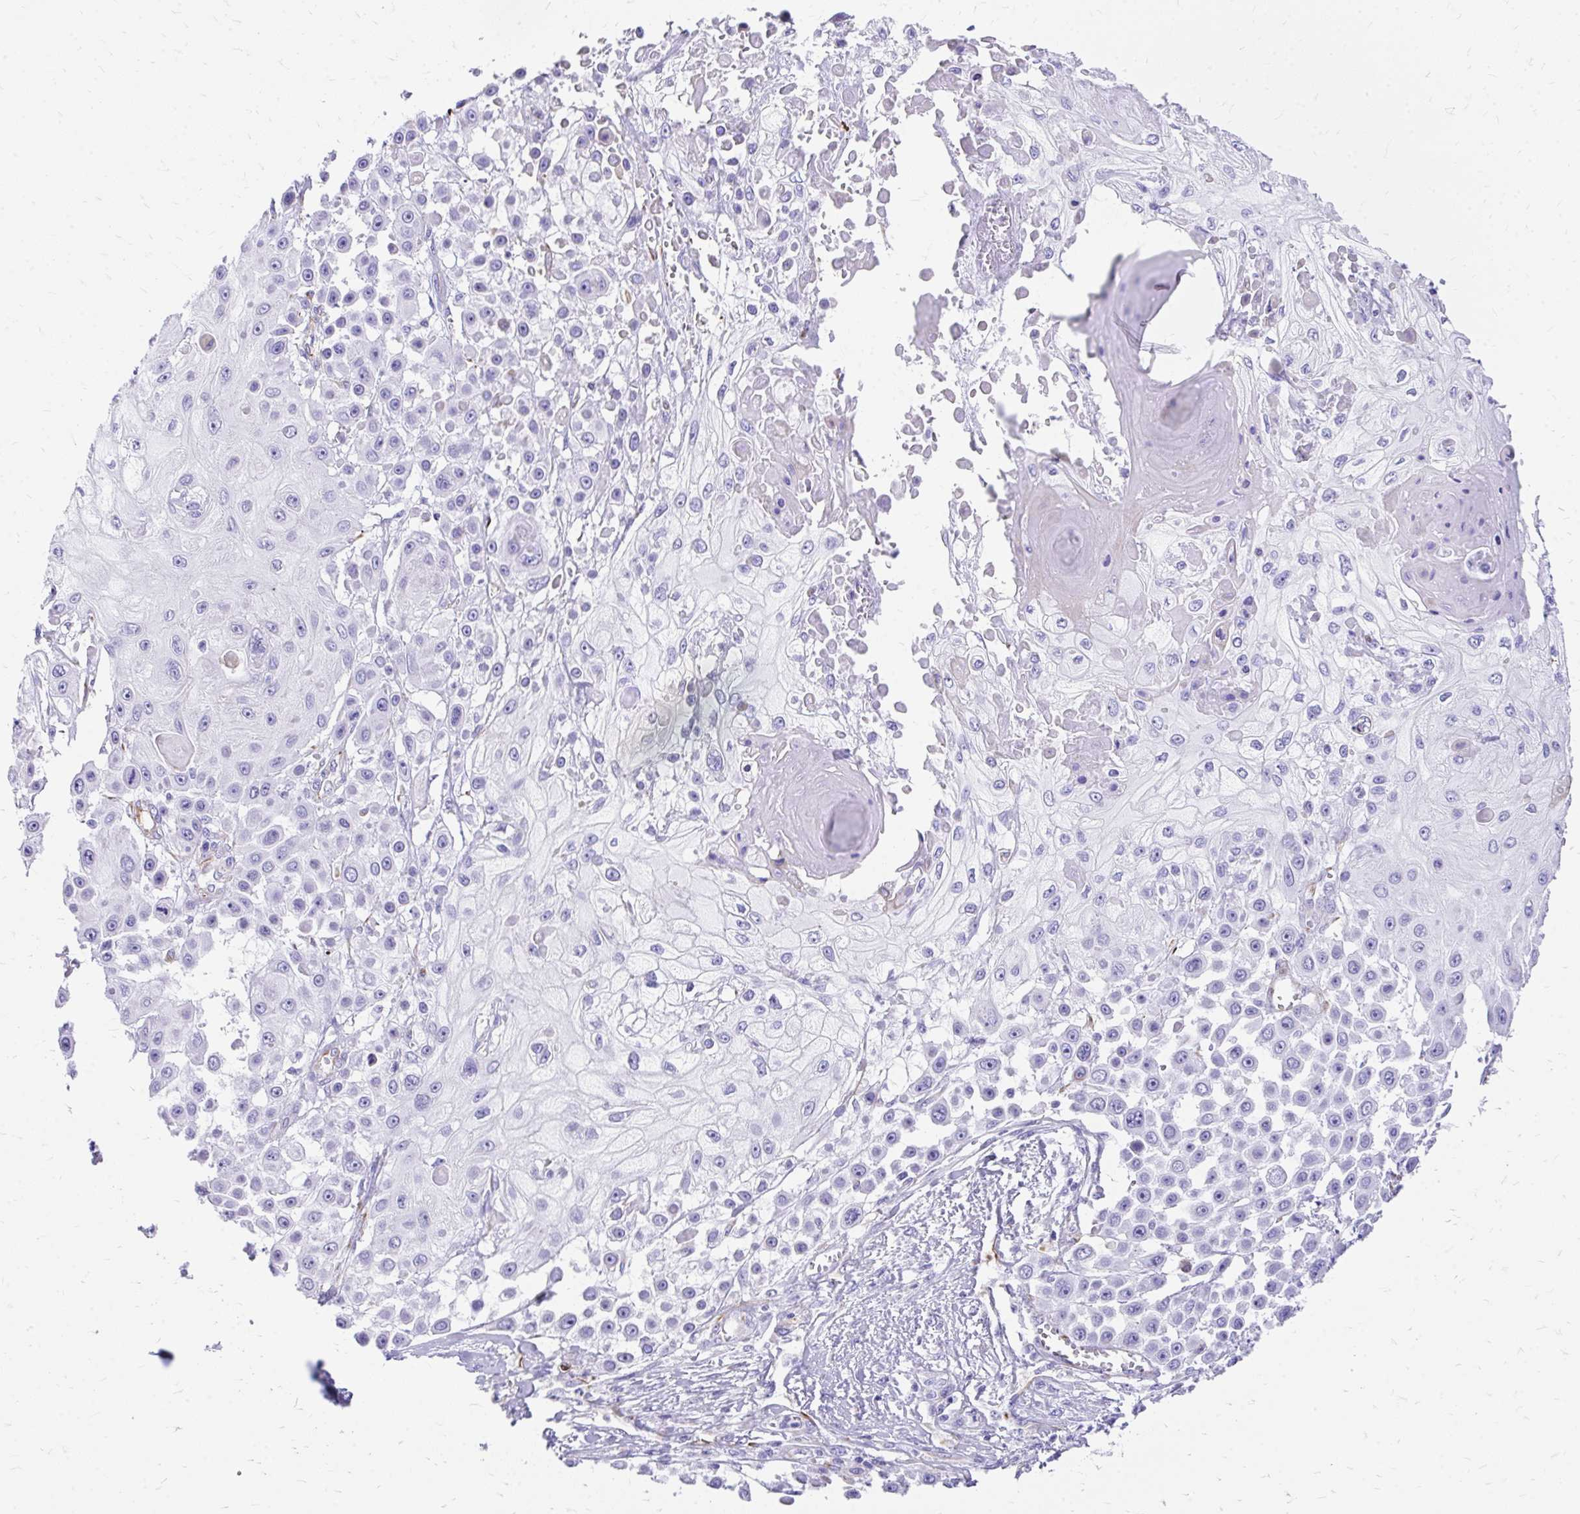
{"staining": {"intensity": "negative", "quantity": "none", "location": "none"}, "tissue": "skin cancer", "cell_type": "Tumor cells", "image_type": "cancer", "snomed": [{"axis": "morphology", "description": "Squamous cell carcinoma, NOS"}, {"axis": "topography", "description": "Skin"}], "caption": "Tumor cells show no significant protein staining in squamous cell carcinoma (skin).", "gene": "ZNF699", "patient": {"sex": "male", "age": 67}}